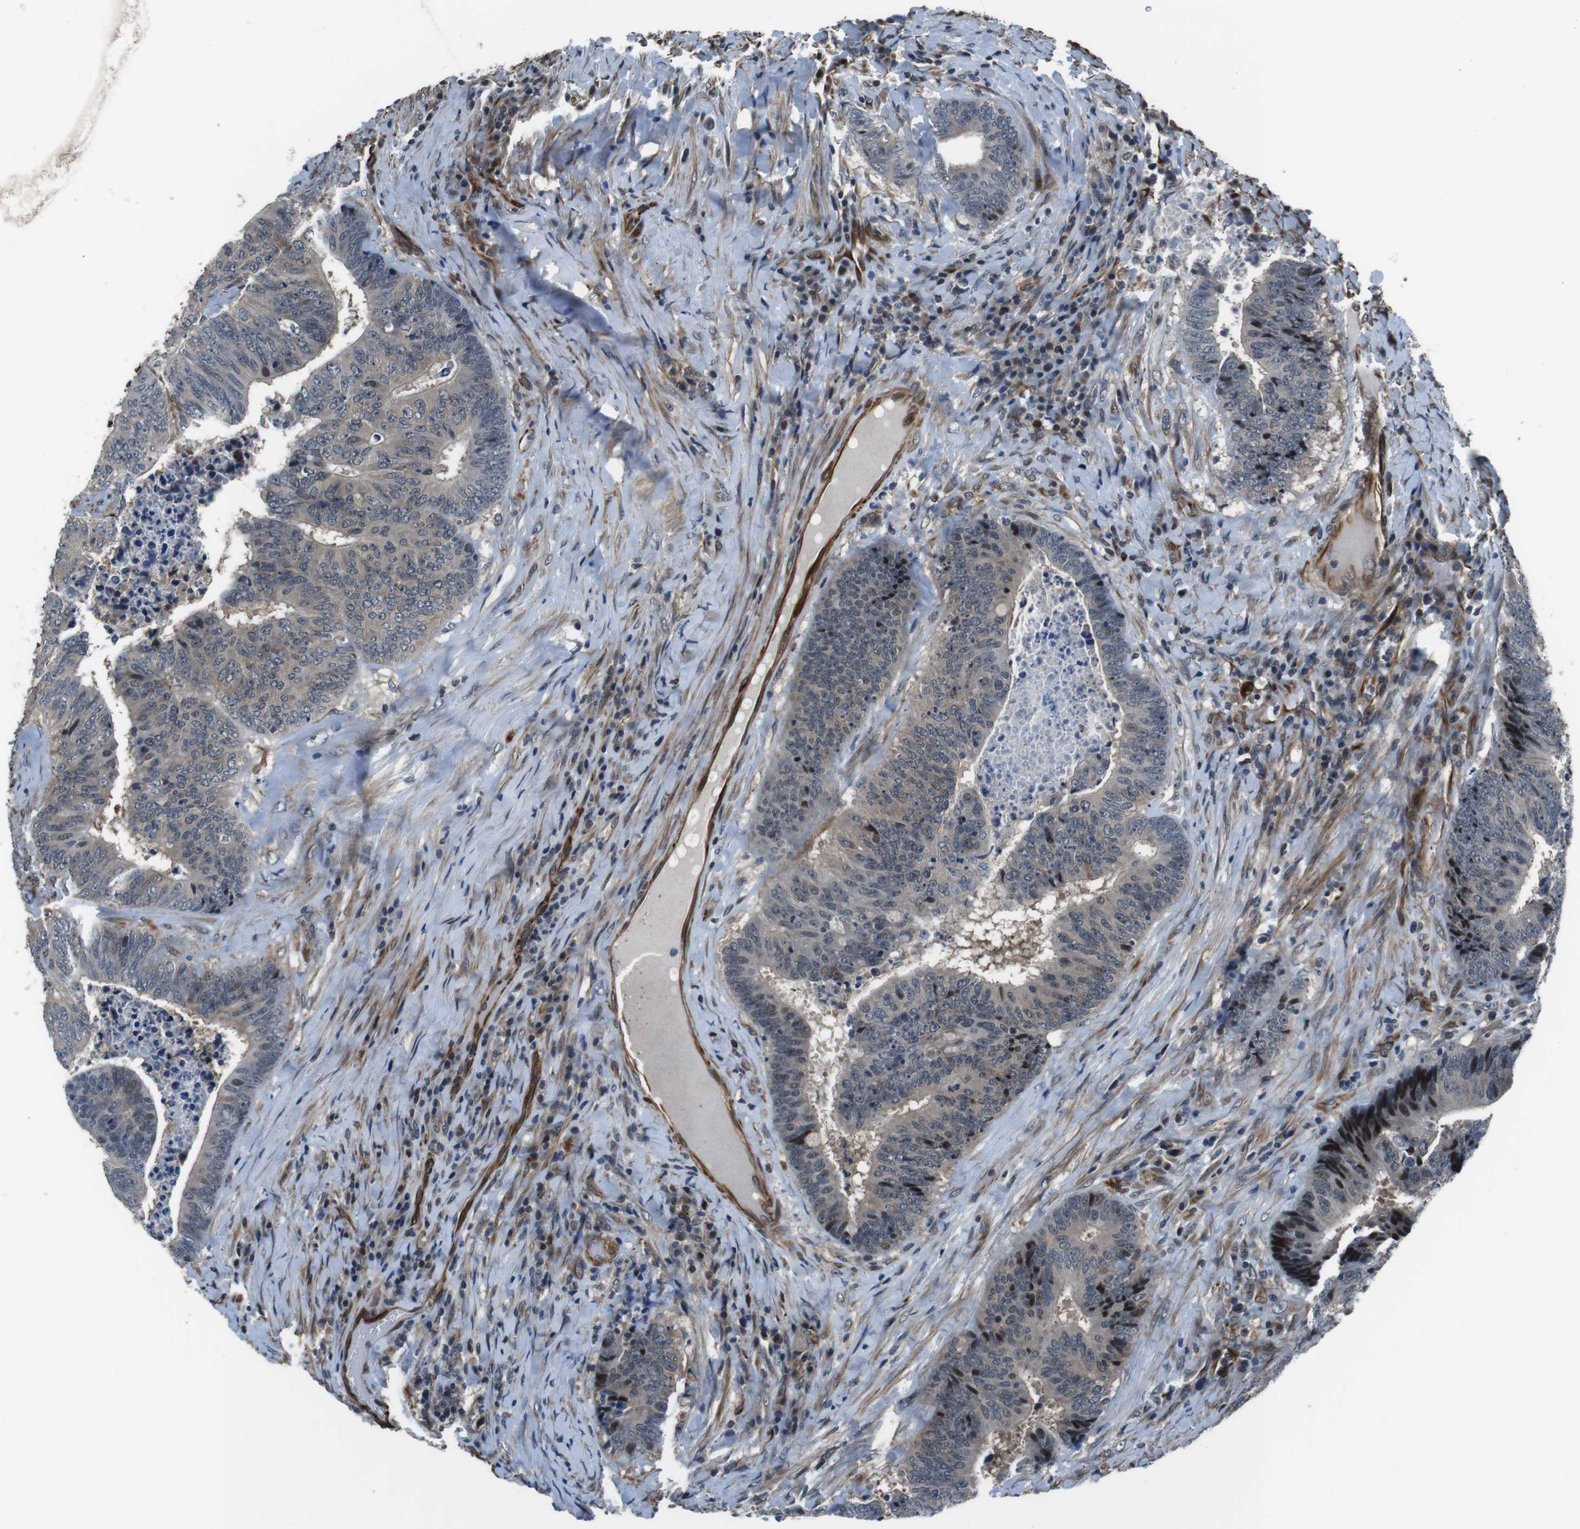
{"staining": {"intensity": "strong", "quantity": "25%-75%", "location": "nuclear"}, "tissue": "colorectal cancer", "cell_type": "Tumor cells", "image_type": "cancer", "snomed": [{"axis": "morphology", "description": "Adenocarcinoma, NOS"}, {"axis": "topography", "description": "Rectum"}], "caption": "Adenocarcinoma (colorectal) stained for a protein shows strong nuclear positivity in tumor cells.", "gene": "LRRC49", "patient": {"sex": "male", "age": 72}}